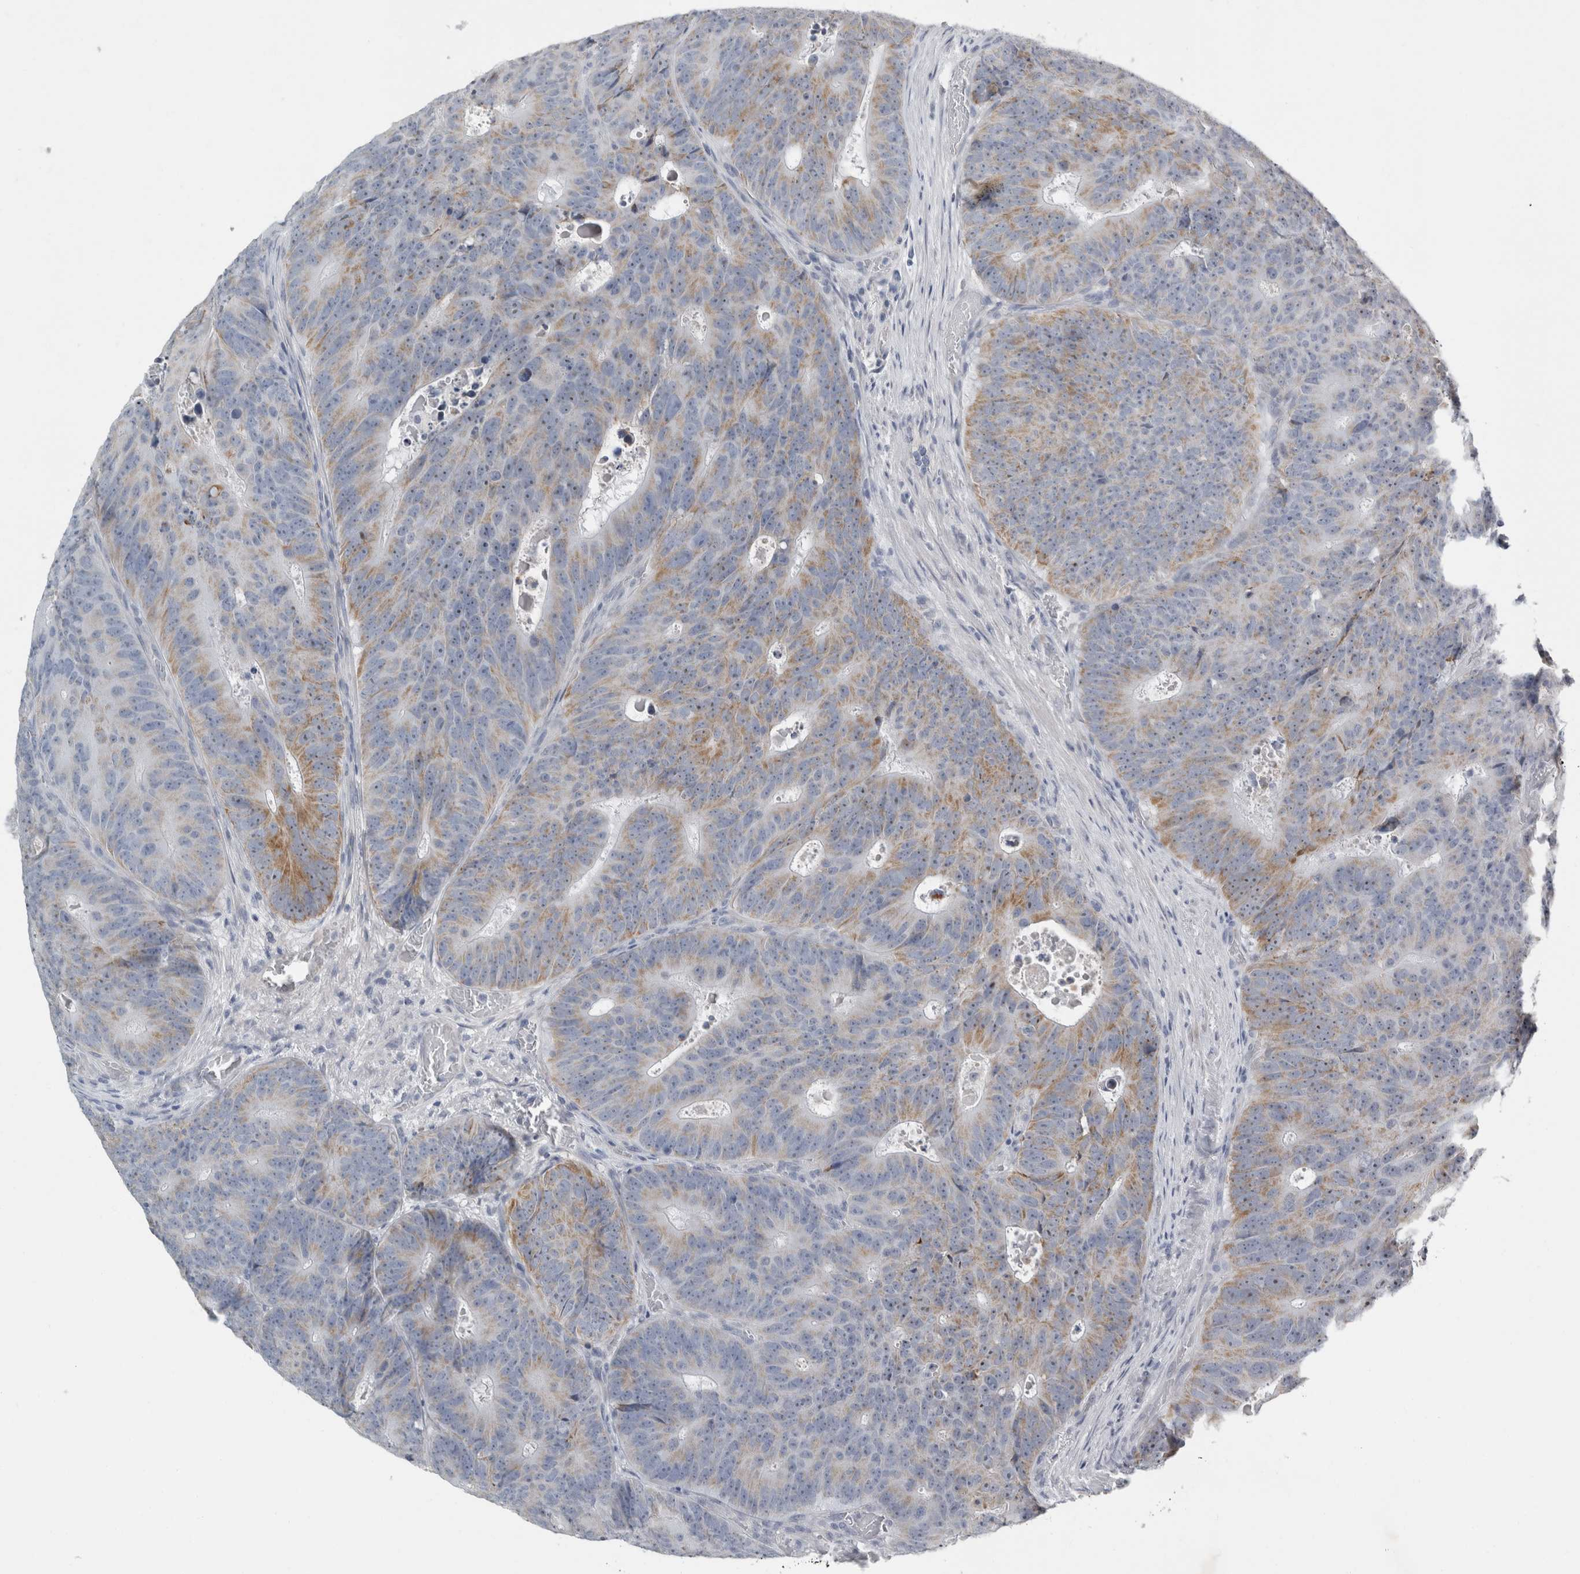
{"staining": {"intensity": "moderate", "quantity": "<25%", "location": "cytoplasmic/membranous"}, "tissue": "colorectal cancer", "cell_type": "Tumor cells", "image_type": "cancer", "snomed": [{"axis": "morphology", "description": "Adenocarcinoma, NOS"}, {"axis": "topography", "description": "Colon"}], "caption": "Brown immunohistochemical staining in colorectal adenocarcinoma demonstrates moderate cytoplasmic/membranous staining in about <25% of tumor cells. (DAB (3,3'-diaminobenzidine) = brown stain, brightfield microscopy at high magnification).", "gene": "FXYD7", "patient": {"sex": "male", "age": 87}}